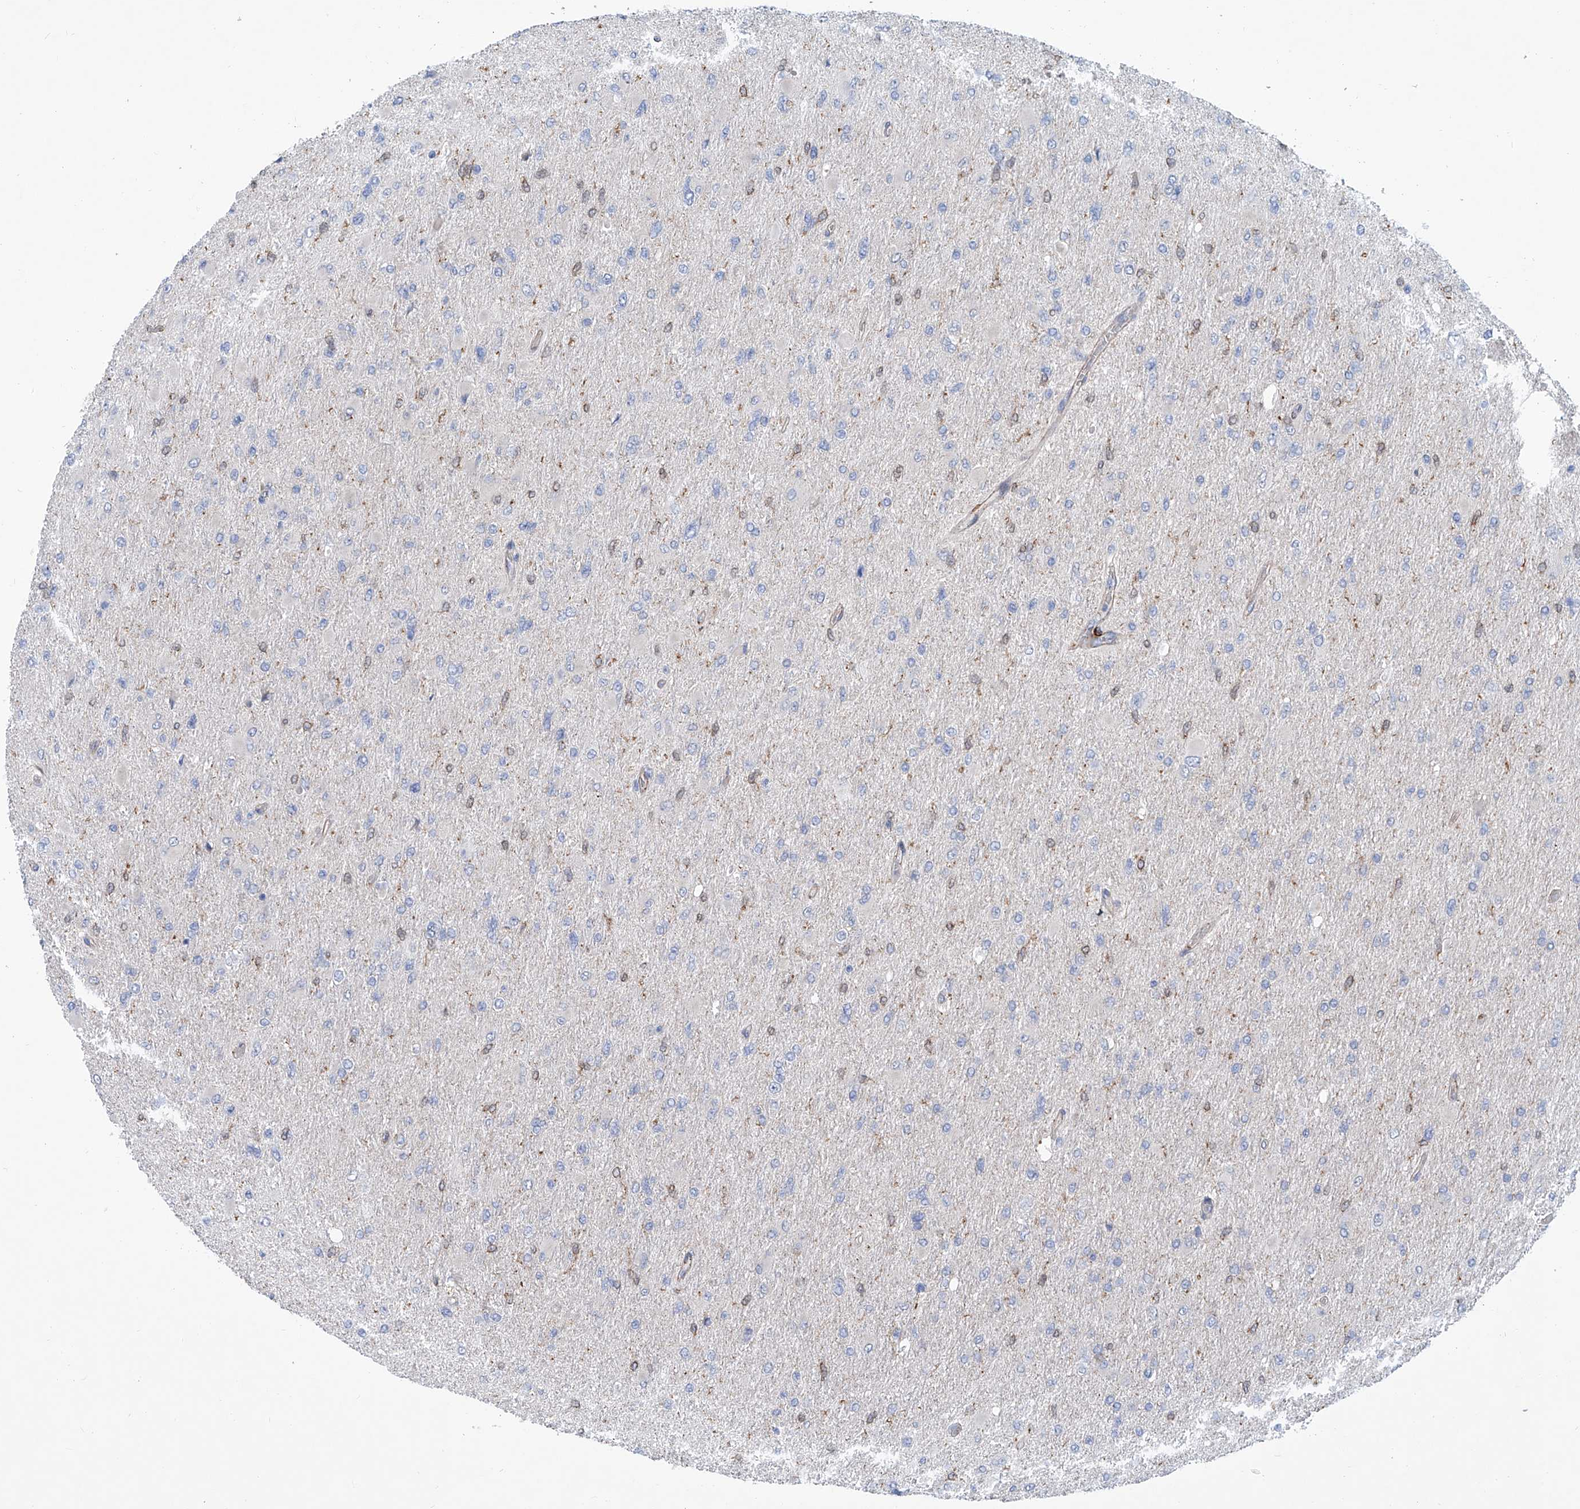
{"staining": {"intensity": "negative", "quantity": "none", "location": "none"}, "tissue": "glioma", "cell_type": "Tumor cells", "image_type": "cancer", "snomed": [{"axis": "morphology", "description": "Glioma, malignant, High grade"}, {"axis": "topography", "description": "Cerebral cortex"}], "caption": "Protein analysis of malignant glioma (high-grade) shows no significant staining in tumor cells.", "gene": "TNN", "patient": {"sex": "female", "age": 36}}